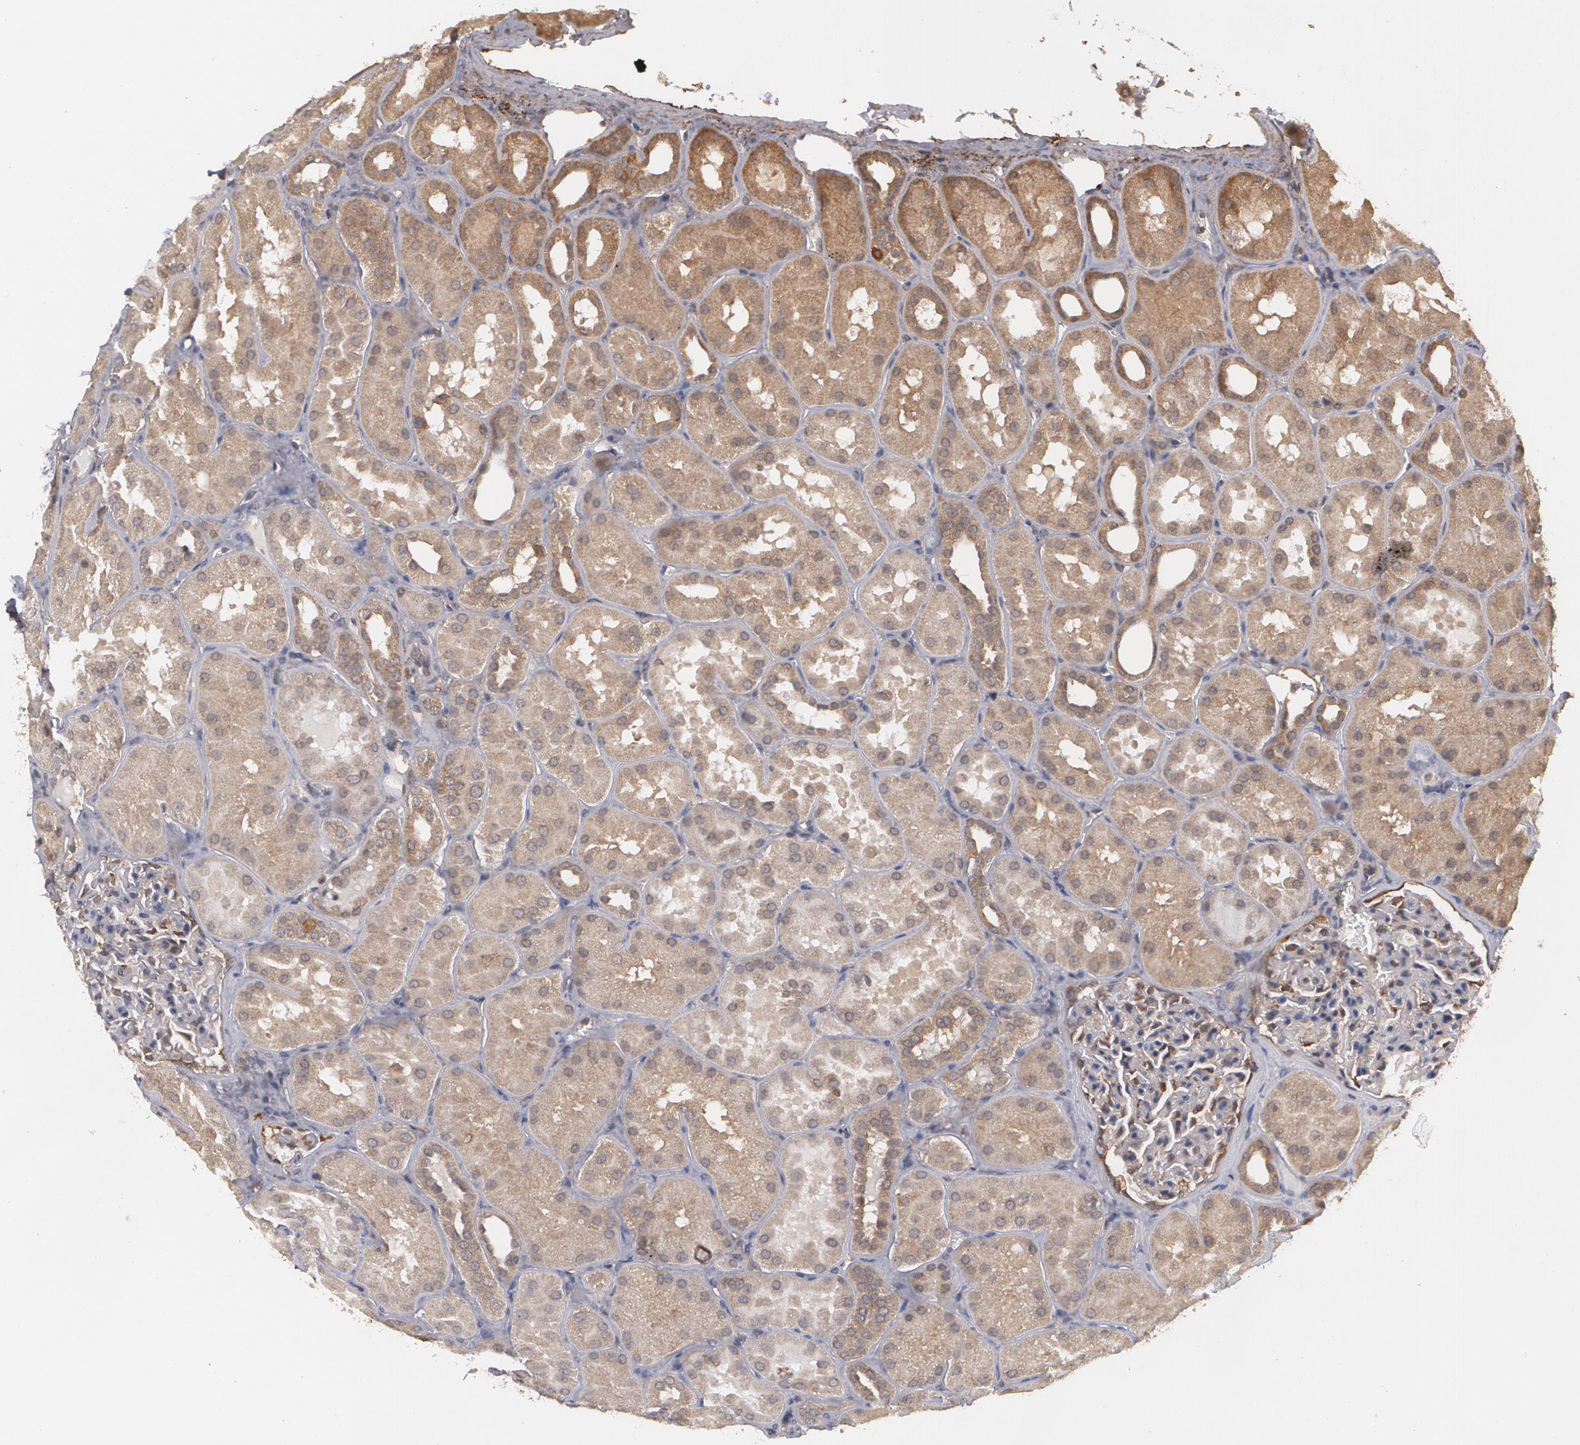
{"staining": {"intensity": "moderate", "quantity": "<25%", "location": "cytoplasmic/membranous"}, "tissue": "kidney", "cell_type": "Cells in glomeruli", "image_type": "normal", "snomed": [{"axis": "morphology", "description": "Normal tissue, NOS"}, {"axis": "topography", "description": "Kidney"}], "caption": "Moderate cytoplasmic/membranous expression for a protein is identified in approximately <25% of cells in glomeruli of normal kidney using immunohistochemistry.", "gene": "BMP6", "patient": {"sex": "male", "age": 28}}